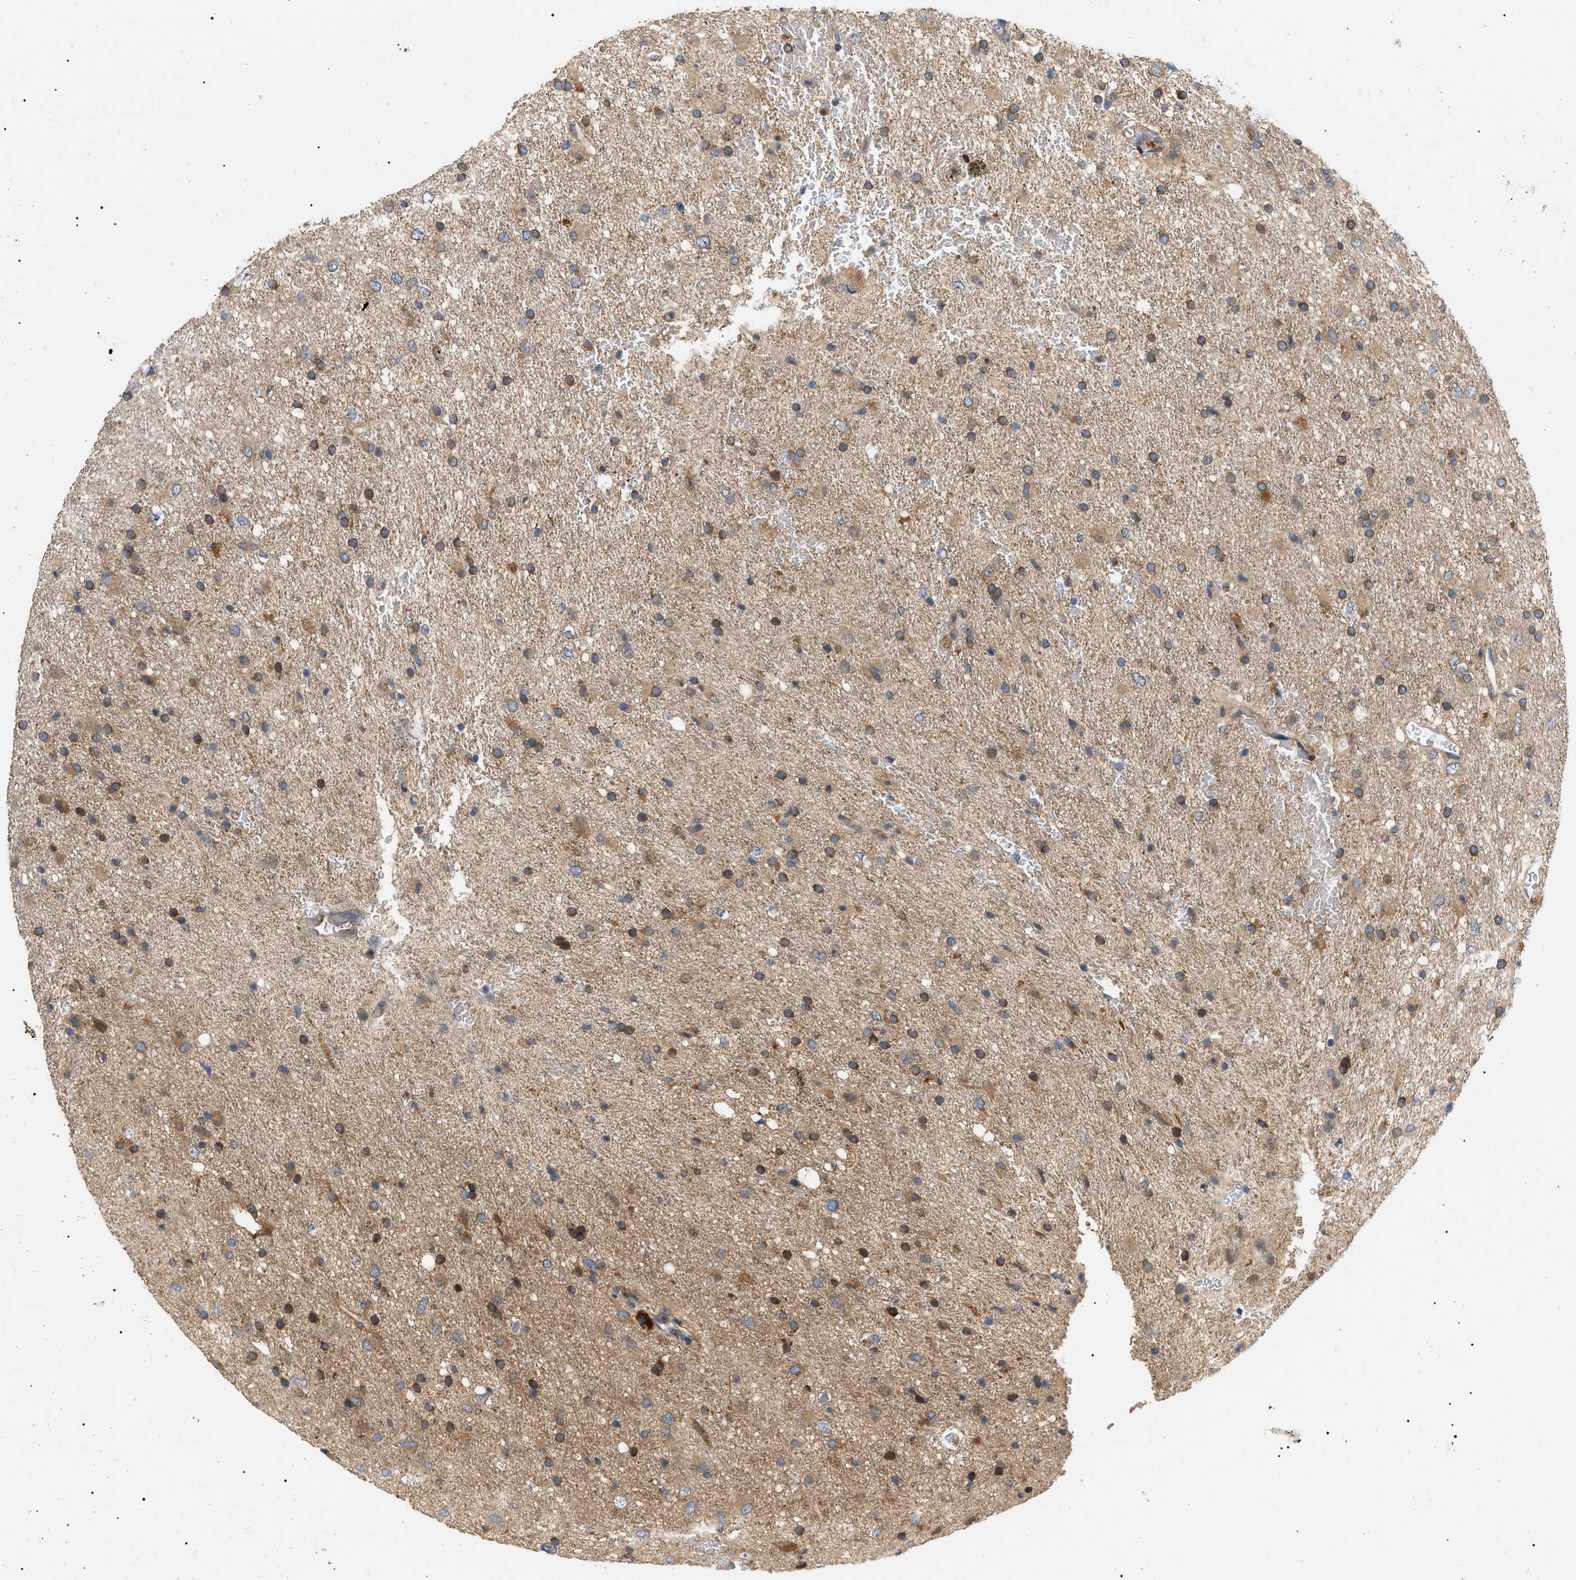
{"staining": {"intensity": "moderate", "quantity": ">75%", "location": "cytoplasmic/membranous"}, "tissue": "glioma", "cell_type": "Tumor cells", "image_type": "cancer", "snomed": [{"axis": "morphology", "description": "Glioma, malignant, Low grade"}, {"axis": "topography", "description": "Brain"}], "caption": "Human malignant low-grade glioma stained with a brown dye shows moderate cytoplasmic/membranous positive positivity in approximately >75% of tumor cells.", "gene": "PPM1B", "patient": {"sex": "male", "age": 77}}